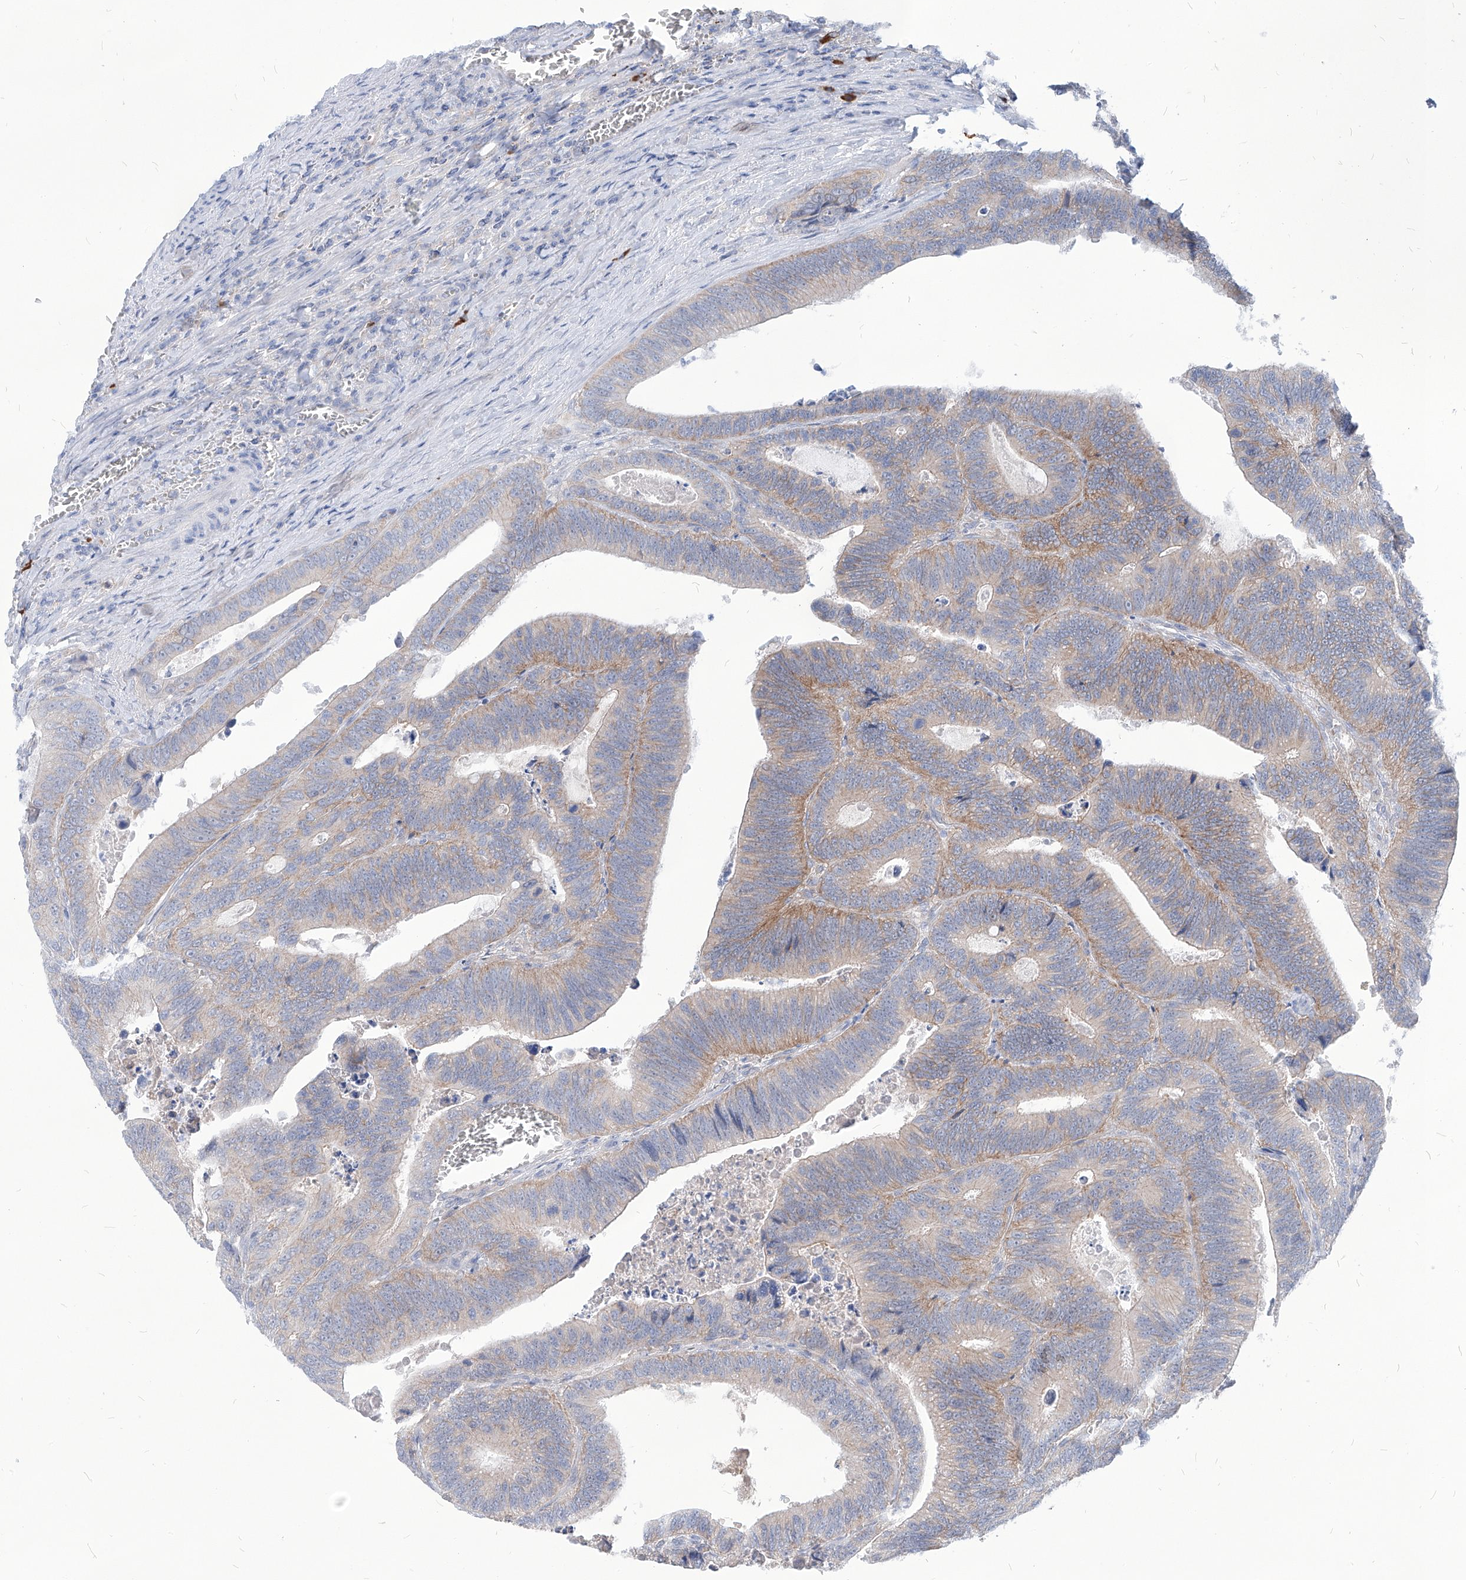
{"staining": {"intensity": "weak", "quantity": "25%-75%", "location": "cytoplasmic/membranous"}, "tissue": "colorectal cancer", "cell_type": "Tumor cells", "image_type": "cancer", "snomed": [{"axis": "morphology", "description": "Inflammation, NOS"}, {"axis": "morphology", "description": "Adenocarcinoma, NOS"}, {"axis": "topography", "description": "Colon"}], "caption": "About 25%-75% of tumor cells in human colorectal adenocarcinoma show weak cytoplasmic/membranous protein positivity as visualized by brown immunohistochemical staining.", "gene": "AKAP10", "patient": {"sex": "male", "age": 72}}